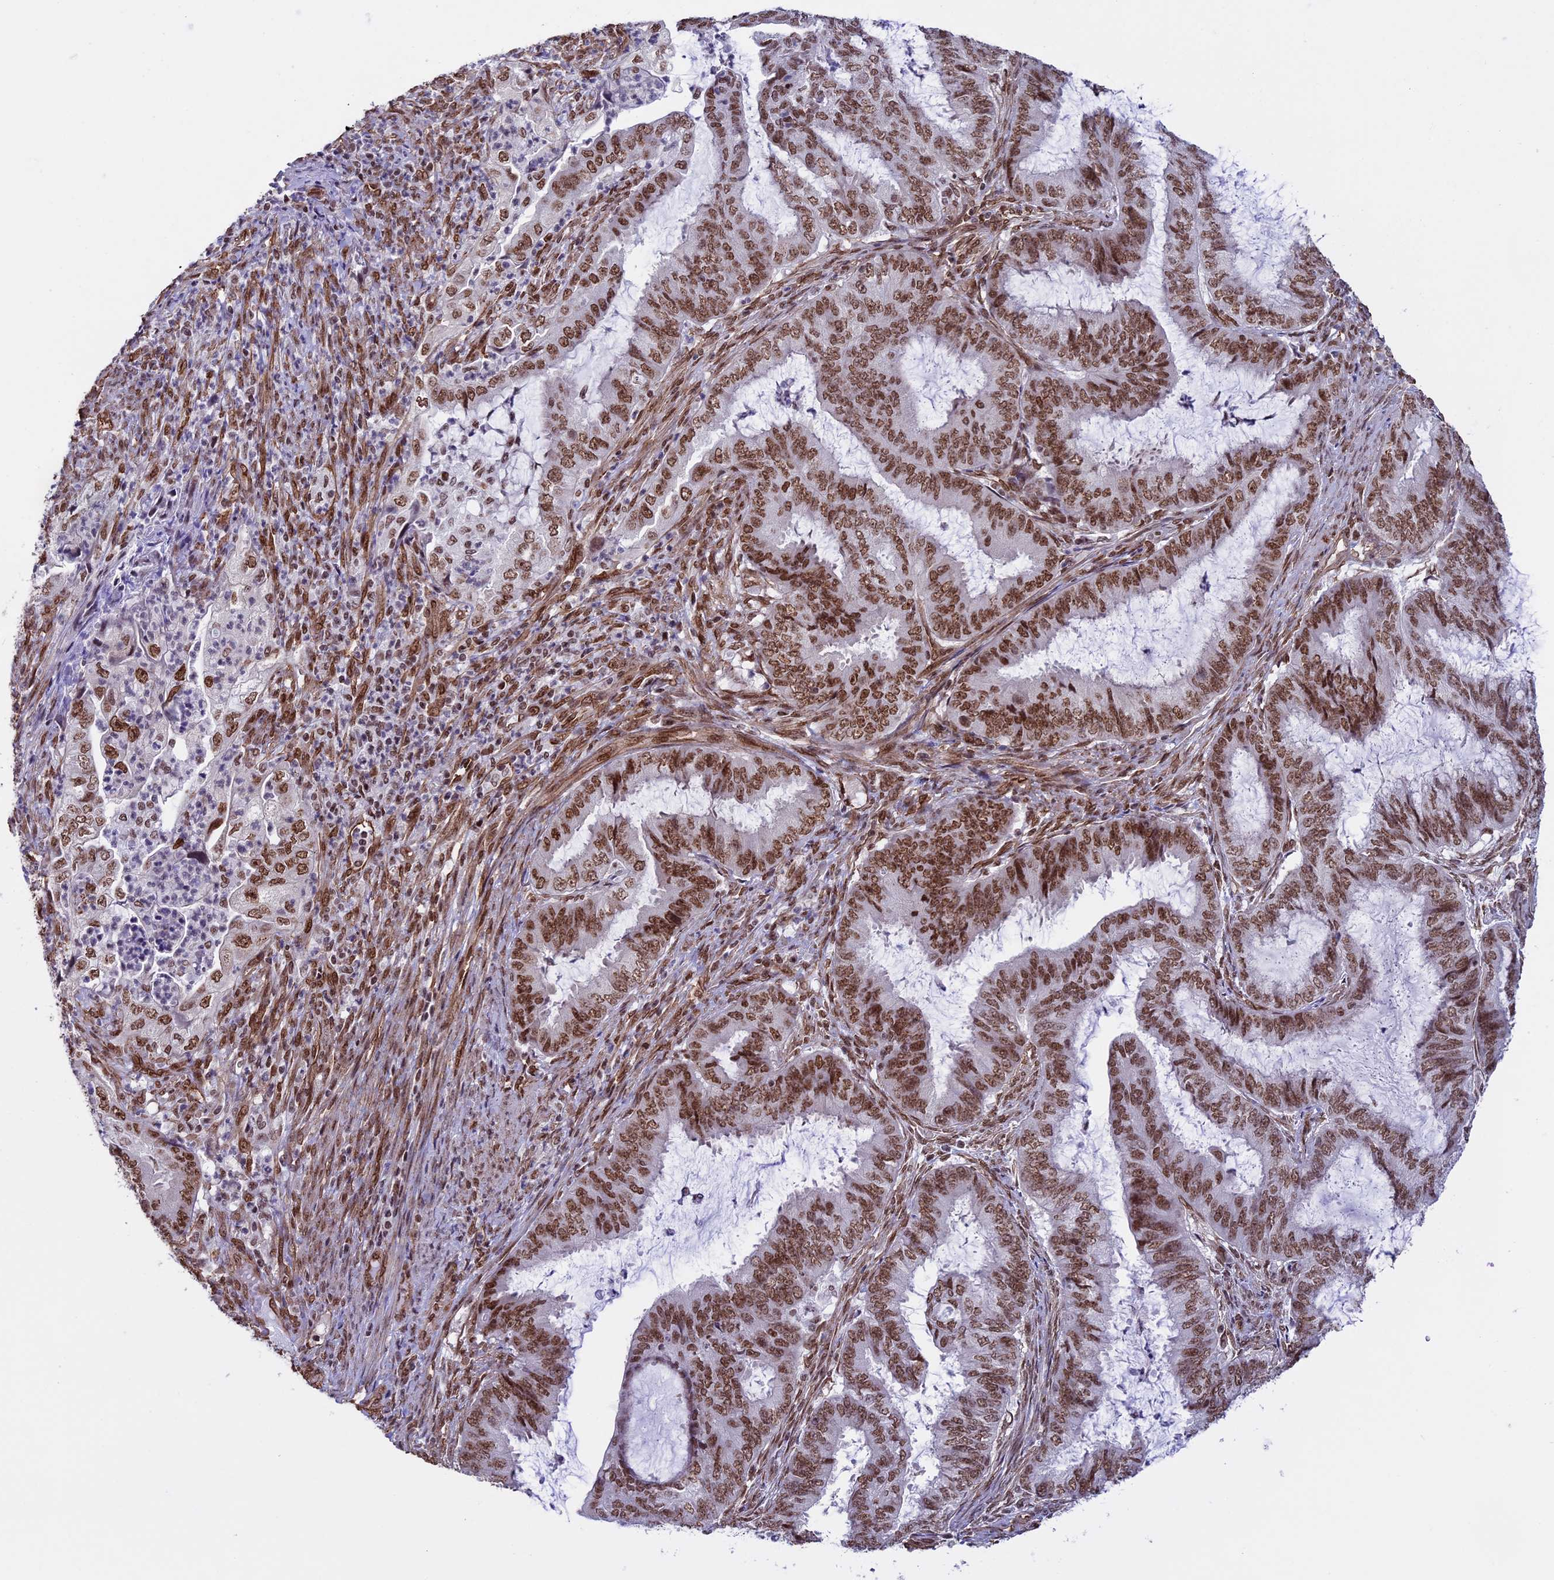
{"staining": {"intensity": "moderate", "quantity": ">75%", "location": "nuclear"}, "tissue": "endometrial cancer", "cell_type": "Tumor cells", "image_type": "cancer", "snomed": [{"axis": "morphology", "description": "Adenocarcinoma, NOS"}, {"axis": "topography", "description": "Endometrium"}], "caption": "The immunohistochemical stain shows moderate nuclear positivity in tumor cells of endometrial adenocarcinoma tissue.", "gene": "MPHOSPH8", "patient": {"sex": "female", "age": 51}}